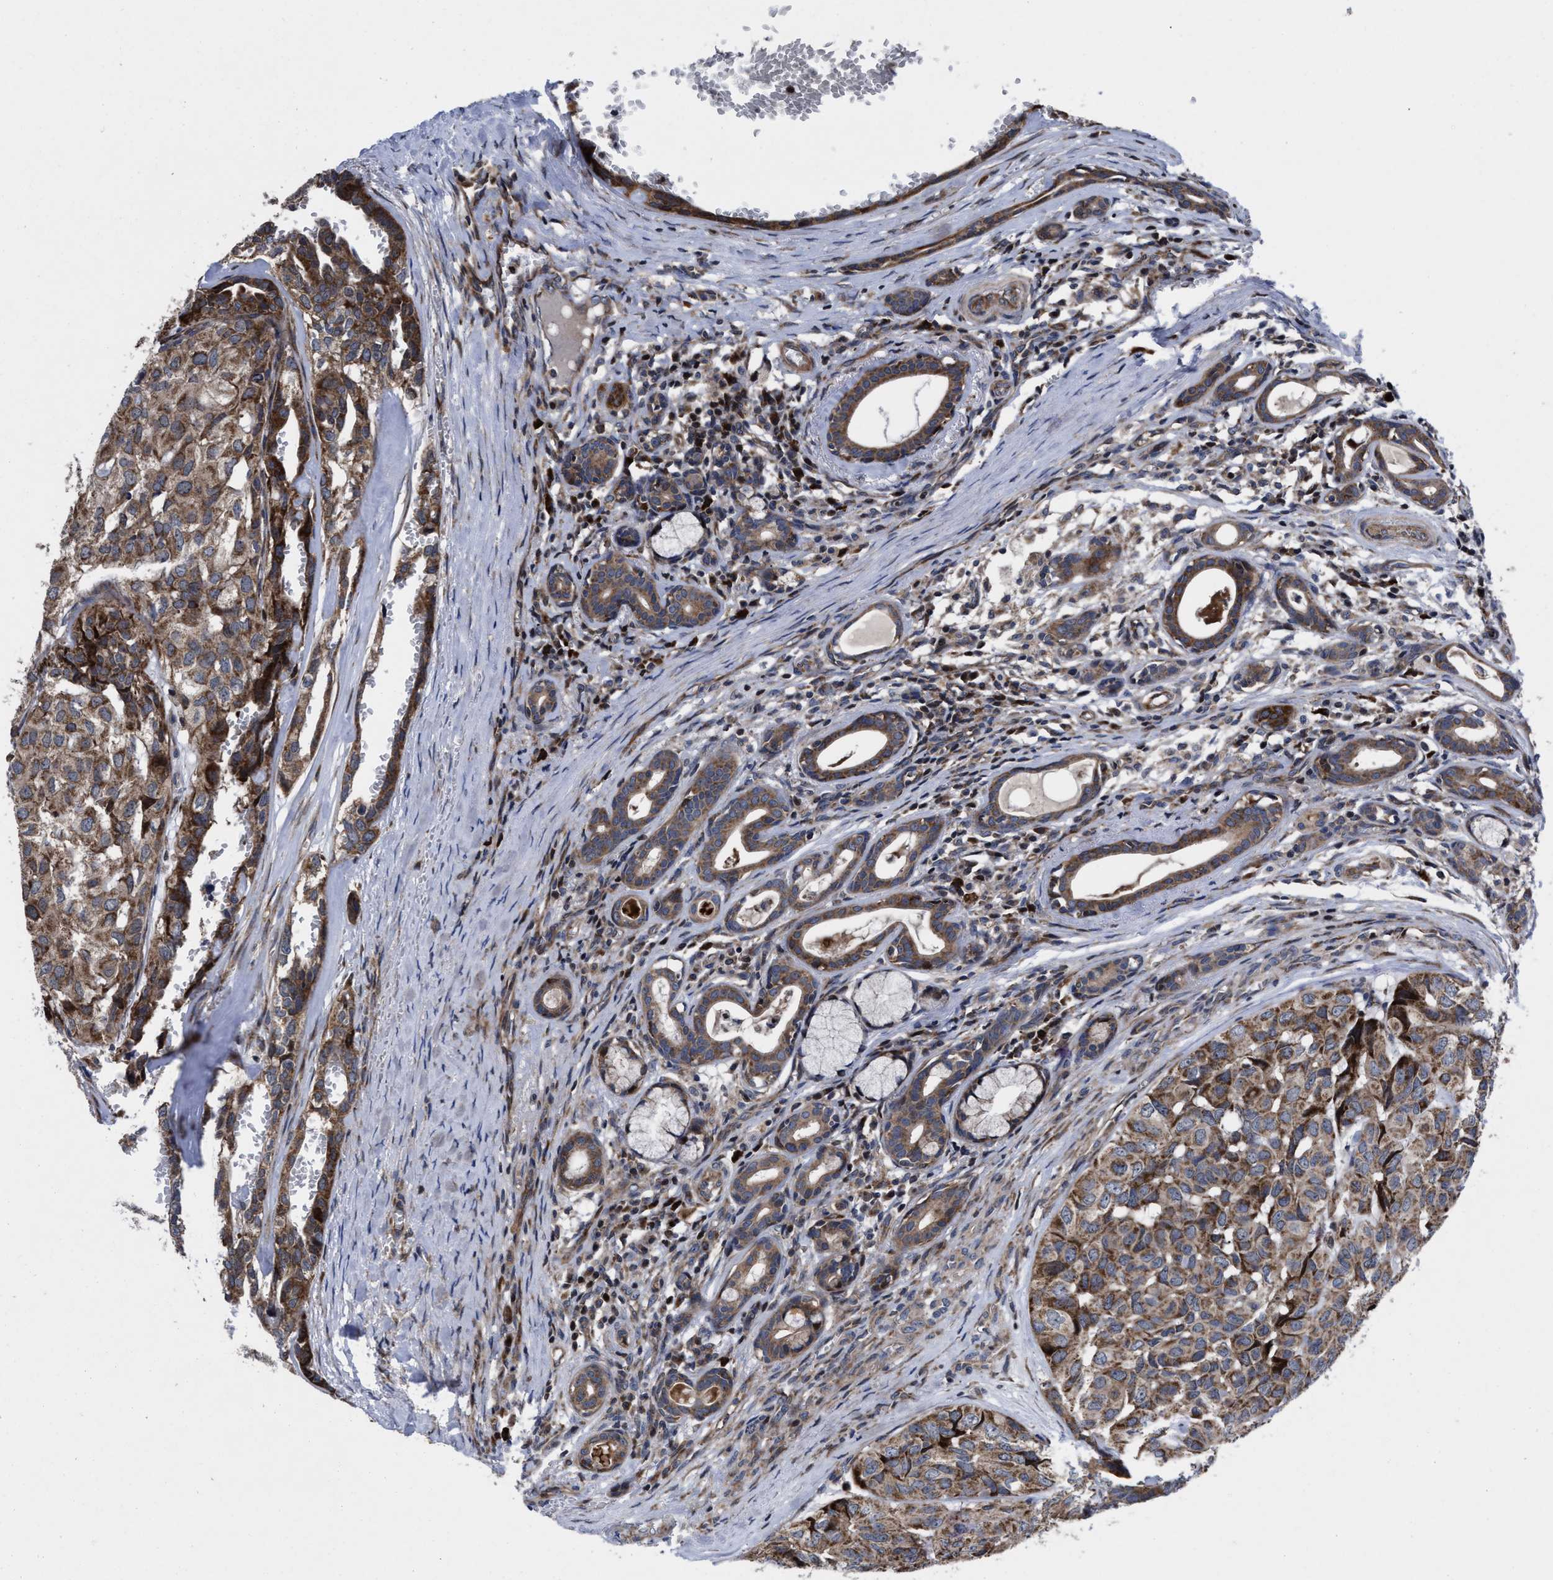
{"staining": {"intensity": "moderate", "quantity": ">75%", "location": "cytoplasmic/membranous"}, "tissue": "head and neck cancer", "cell_type": "Tumor cells", "image_type": "cancer", "snomed": [{"axis": "morphology", "description": "Adenocarcinoma, NOS"}, {"axis": "topography", "description": "Salivary gland, NOS"}, {"axis": "topography", "description": "Head-Neck"}], "caption": "Approximately >75% of tumor cells in head and neck cancer (adenocarcinoma) reveal moderate cytoplasmic/membranous protein expression as visualized by brown immunohistochemical staining.", "gene": "MRPL50", "patient": {"sex": "female", "age": 76}}